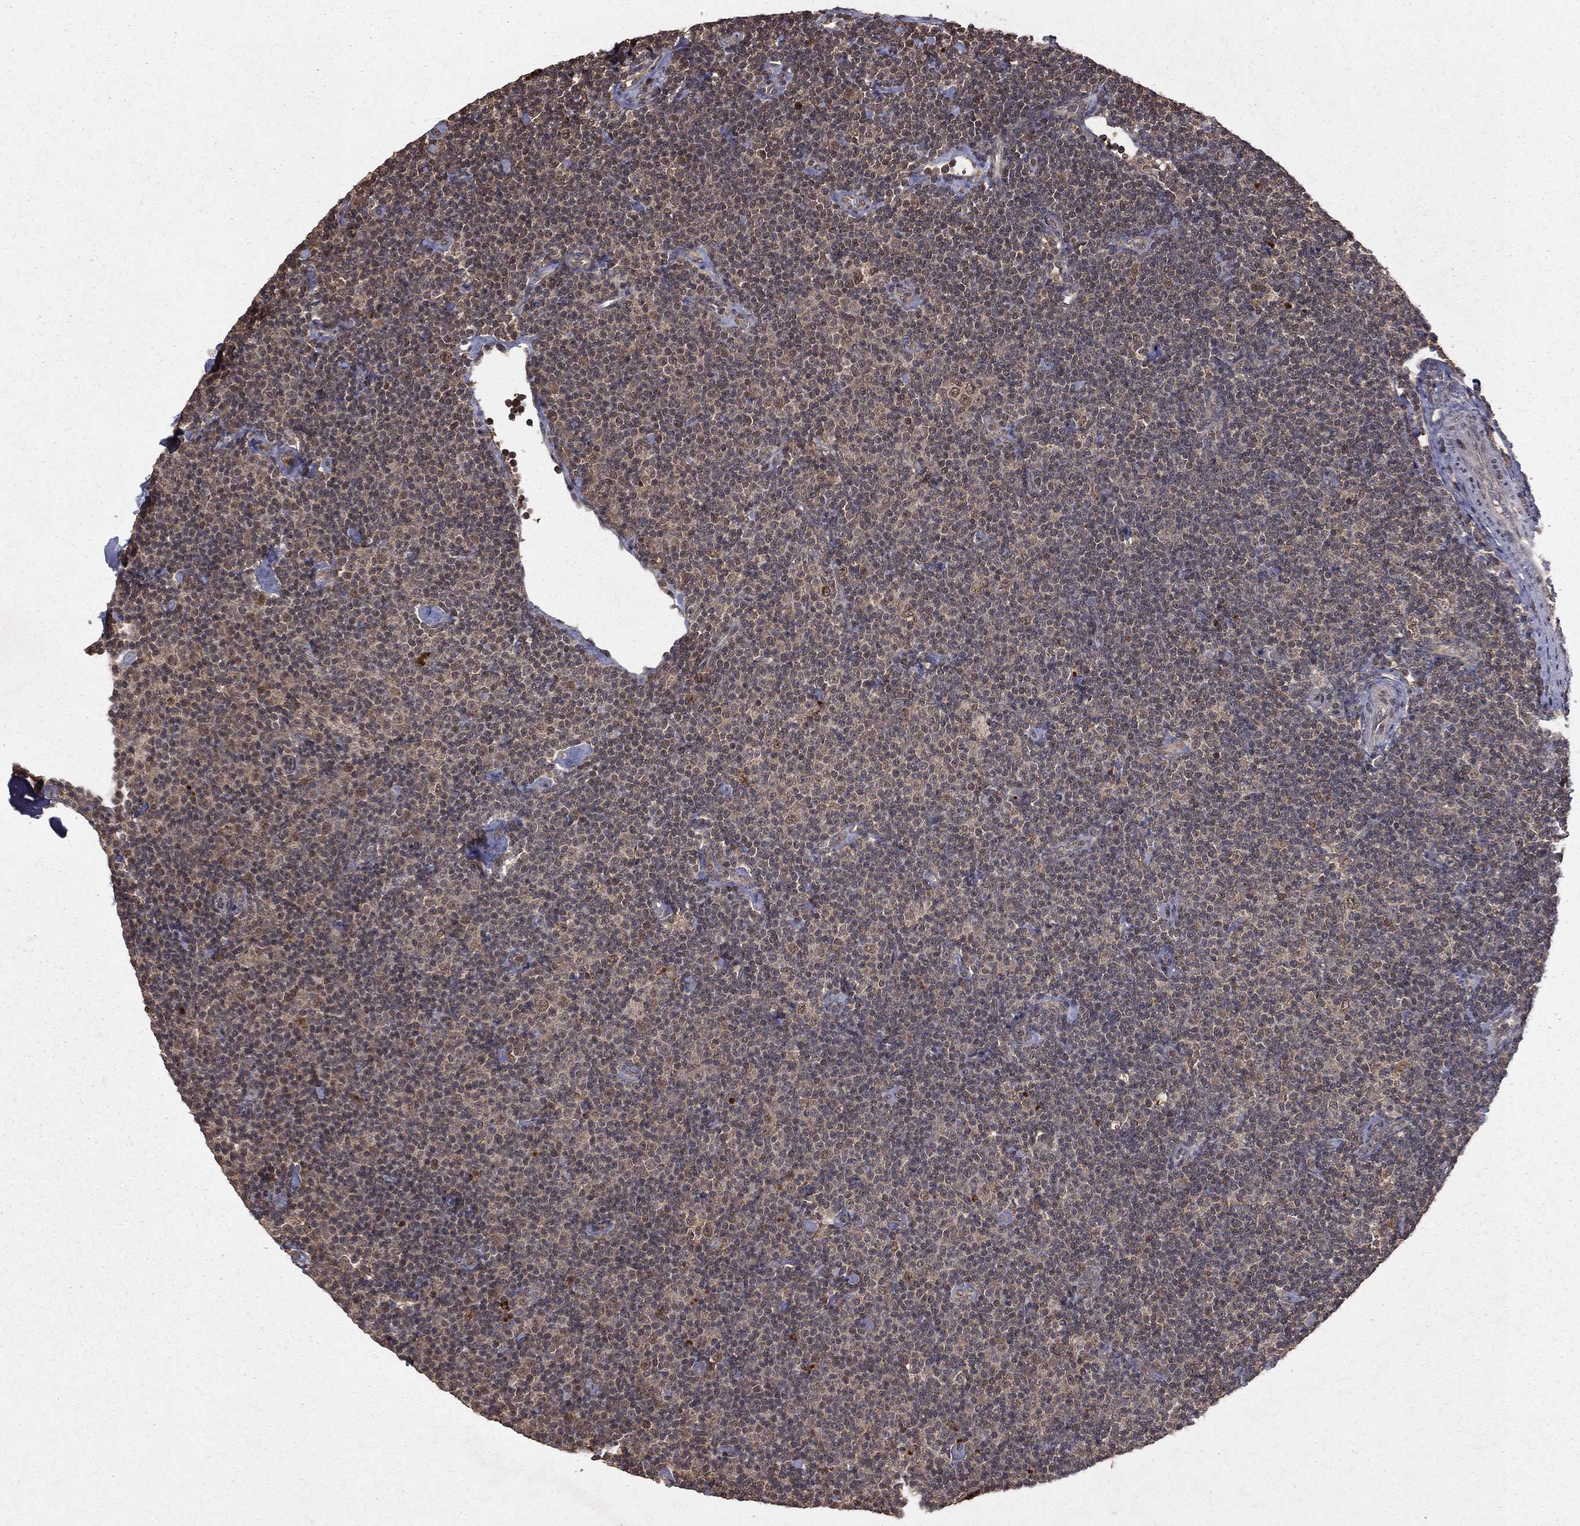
{"staining": {"intensity": "negative", "quantity": "none", "location": "none"}, "tissue": "lymphoma", "cell_type": "Tumor cells", "image_type": "cancer", "snomed": [{"axis": "morphology", "description": "Malignant lymphoma, non-Hodgkin's type, Low grade"}, {"axis": "topography", "description": "Lymph node"}], "caption": "Photomicrograph shows no significant protein expression in tumor cells of lymphoma.", "gene": "ZDHHC15", "patient": {"sex": "male", "age": 81}}